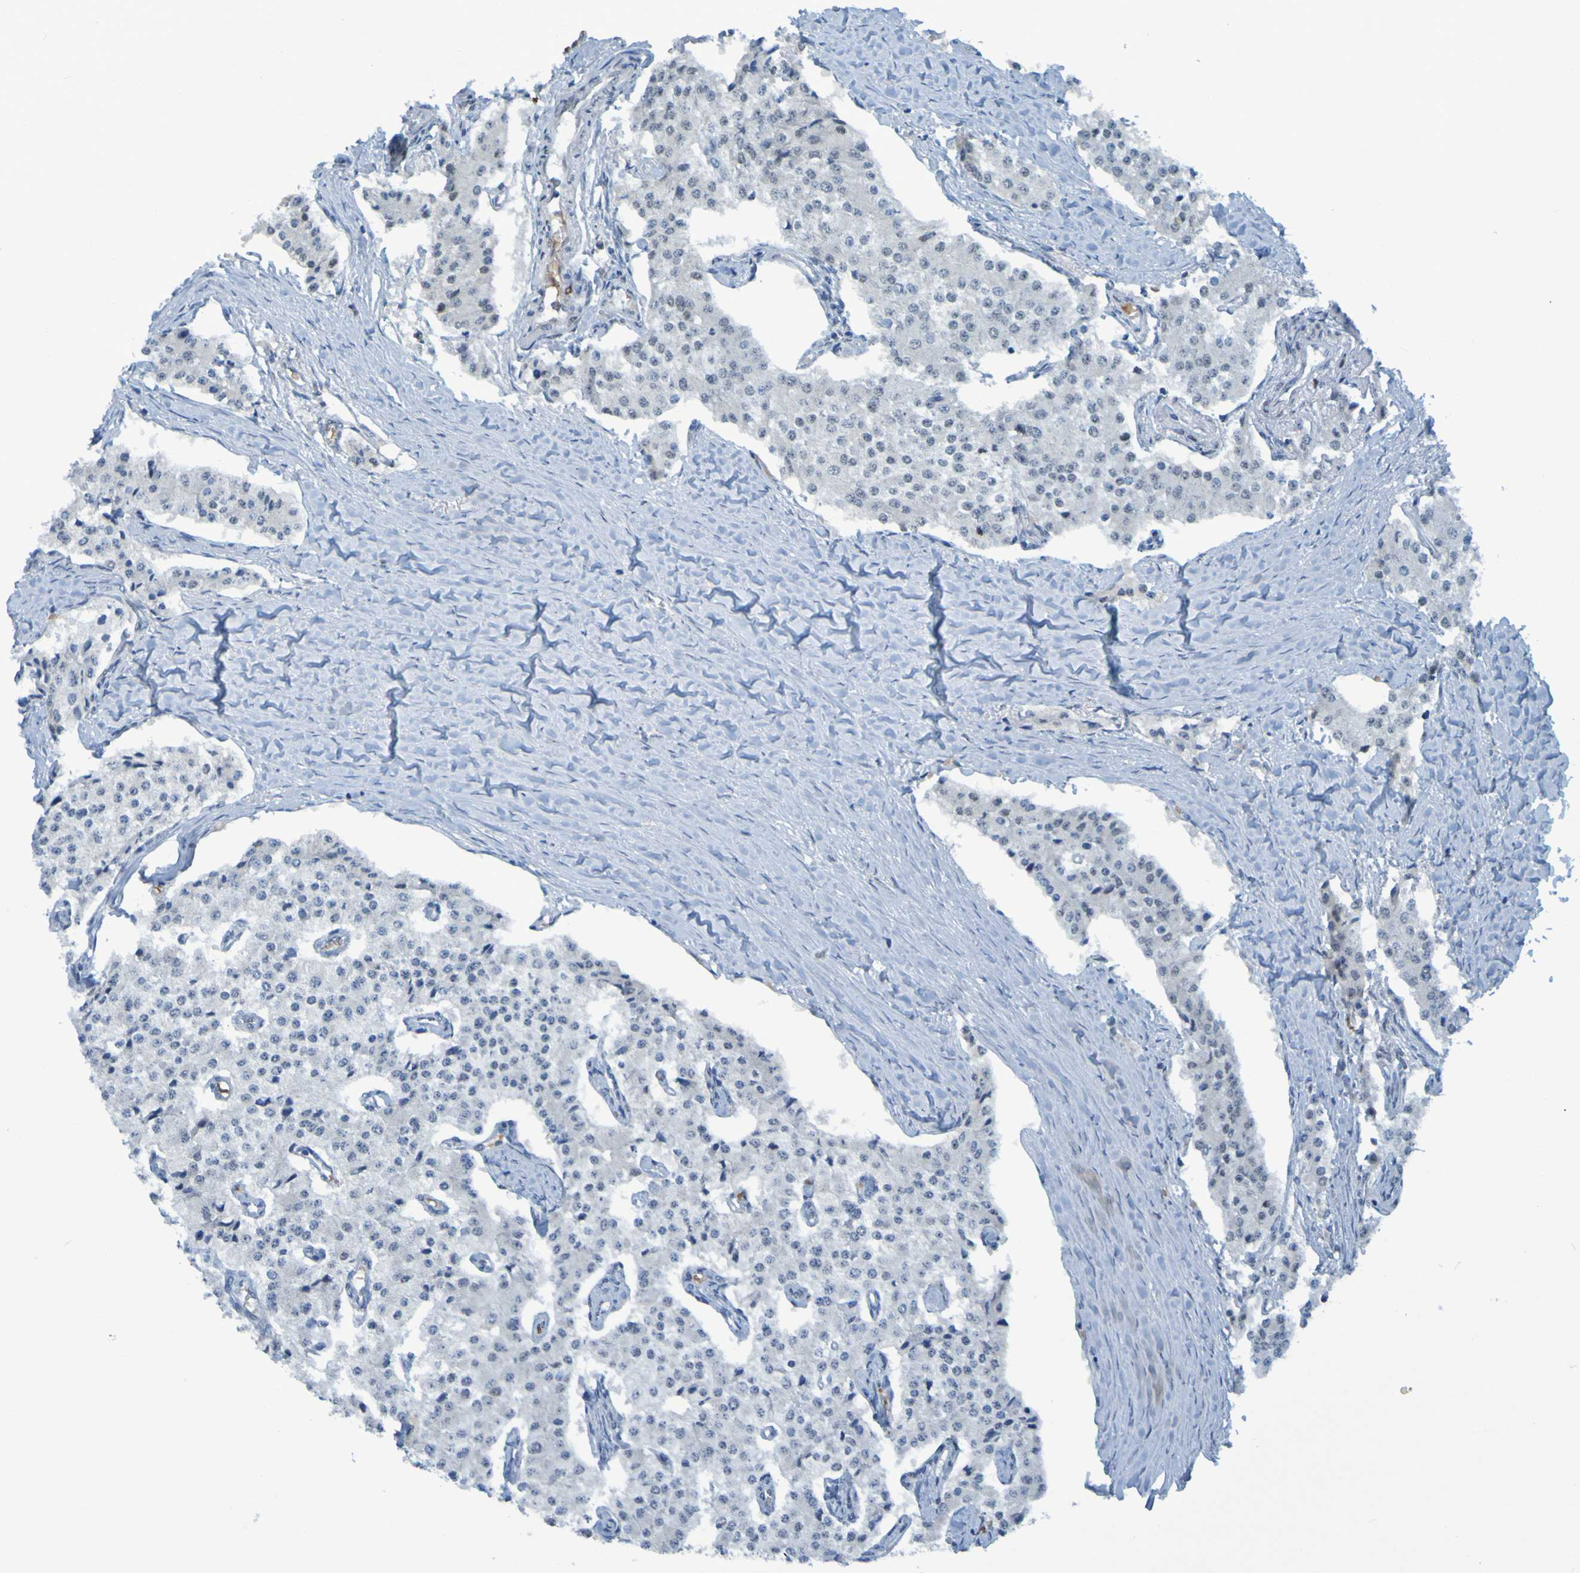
{"staining": {"intensity": "negative", "quantity": "none", "location": "none"}, "tissue": "carcinoid", "cell_type": "Tumor cells", "image_type": "cancer", "snomed": [{"axis": "morphology", "description": "Carcinoid, malignant, NOS"}, {"axis": "topography", "description": "Colon"}], "caption": "Malignant carcinoid was stained to show a protein in brown. There is no significant expression in tumor cells.", "gene": "USP36", "patient": {"sex": "female", "age": 52}}